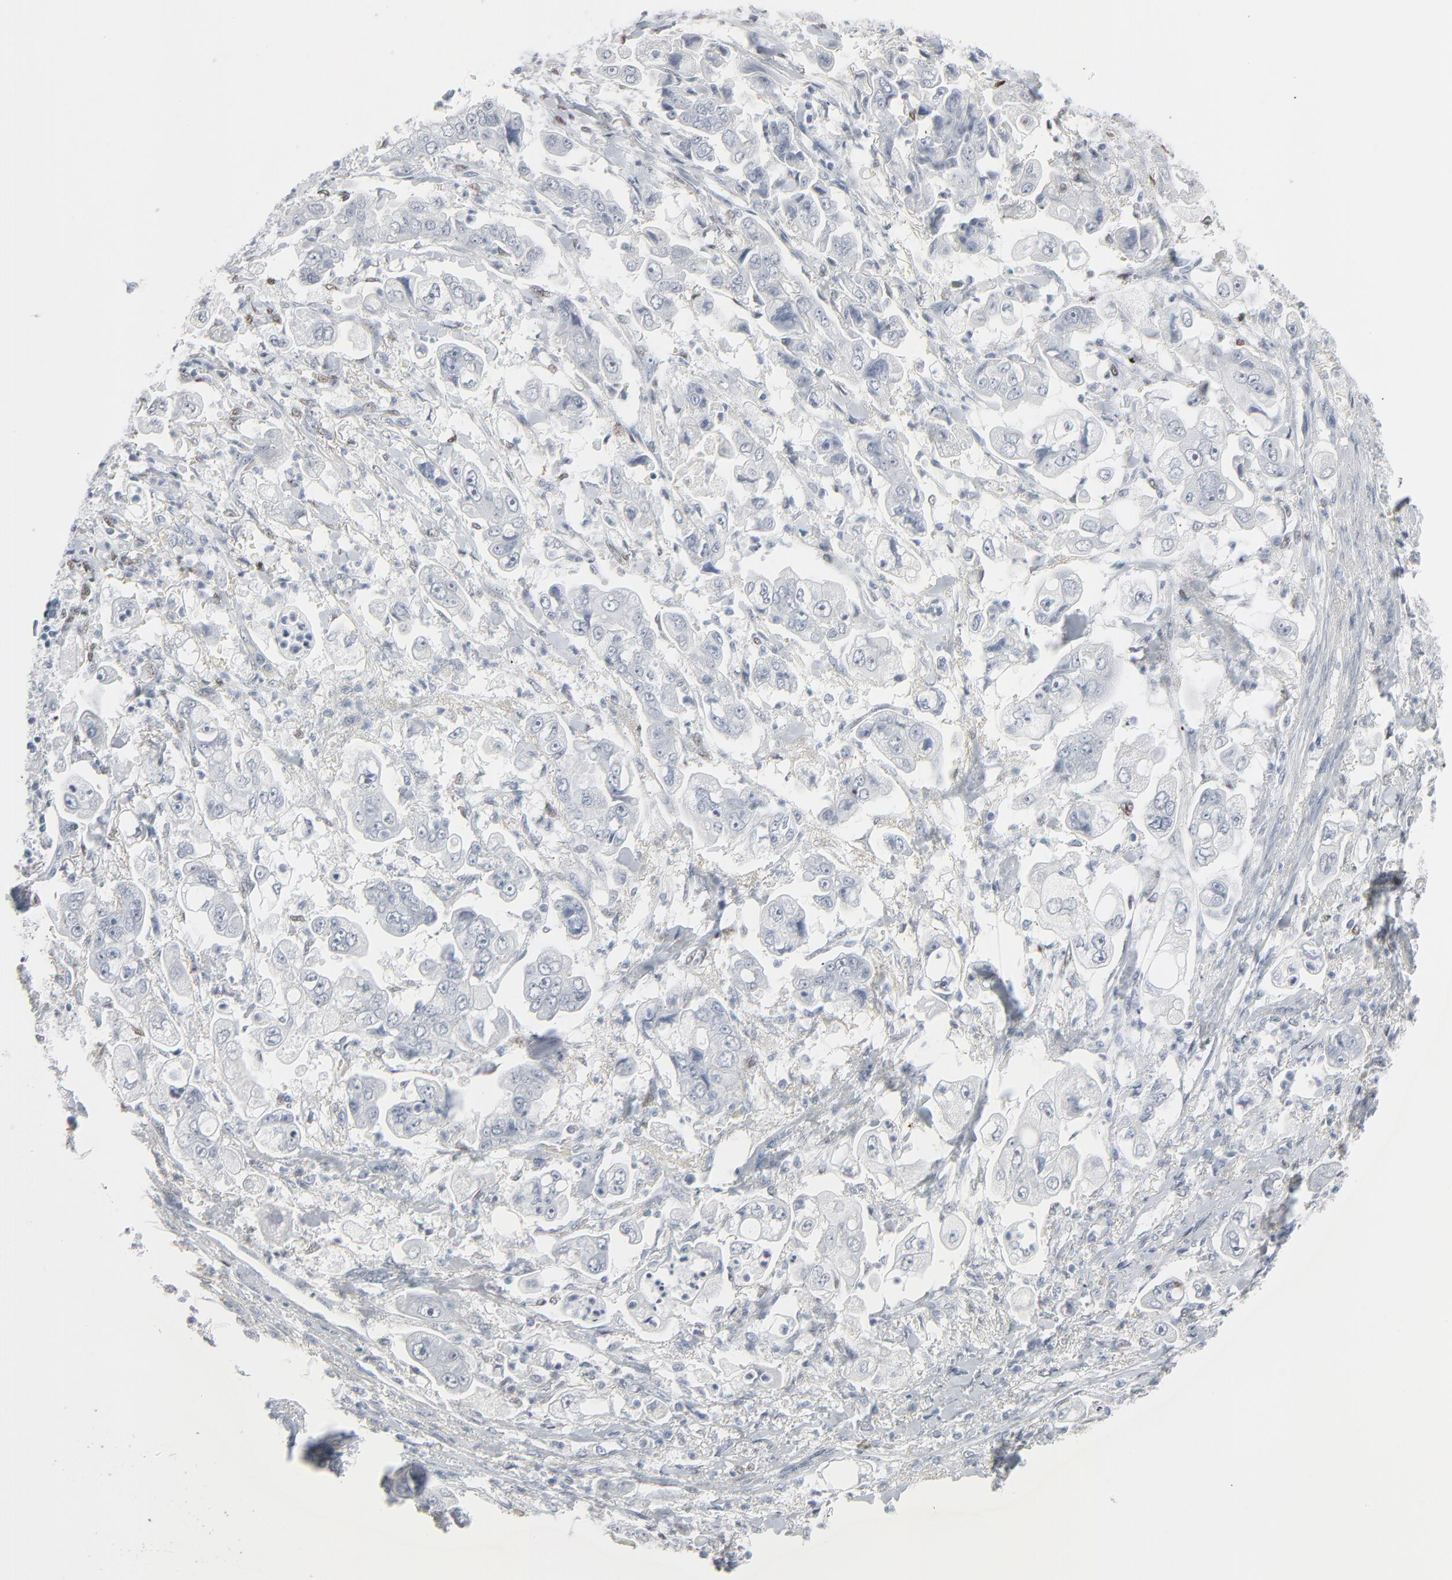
{"staining": {"intensity": "negative", "quantity": "none", "location": "none"}, "tissue": "stomach cancer", "cell_type": "Tumor cells", "image_type": "cancer", "snomed": [{"axis": "morphology", "description": "Adenocarcinoma, NOS"}, {"axis": "topography", "description": "Stomach"}], "caption": "This is an immunohistochemistry (IHC) histopathology image of stomach cancer. There is no staining in tumor cells.", "gene": "MITF", "patient": {"sex": "male", "age": 62}}